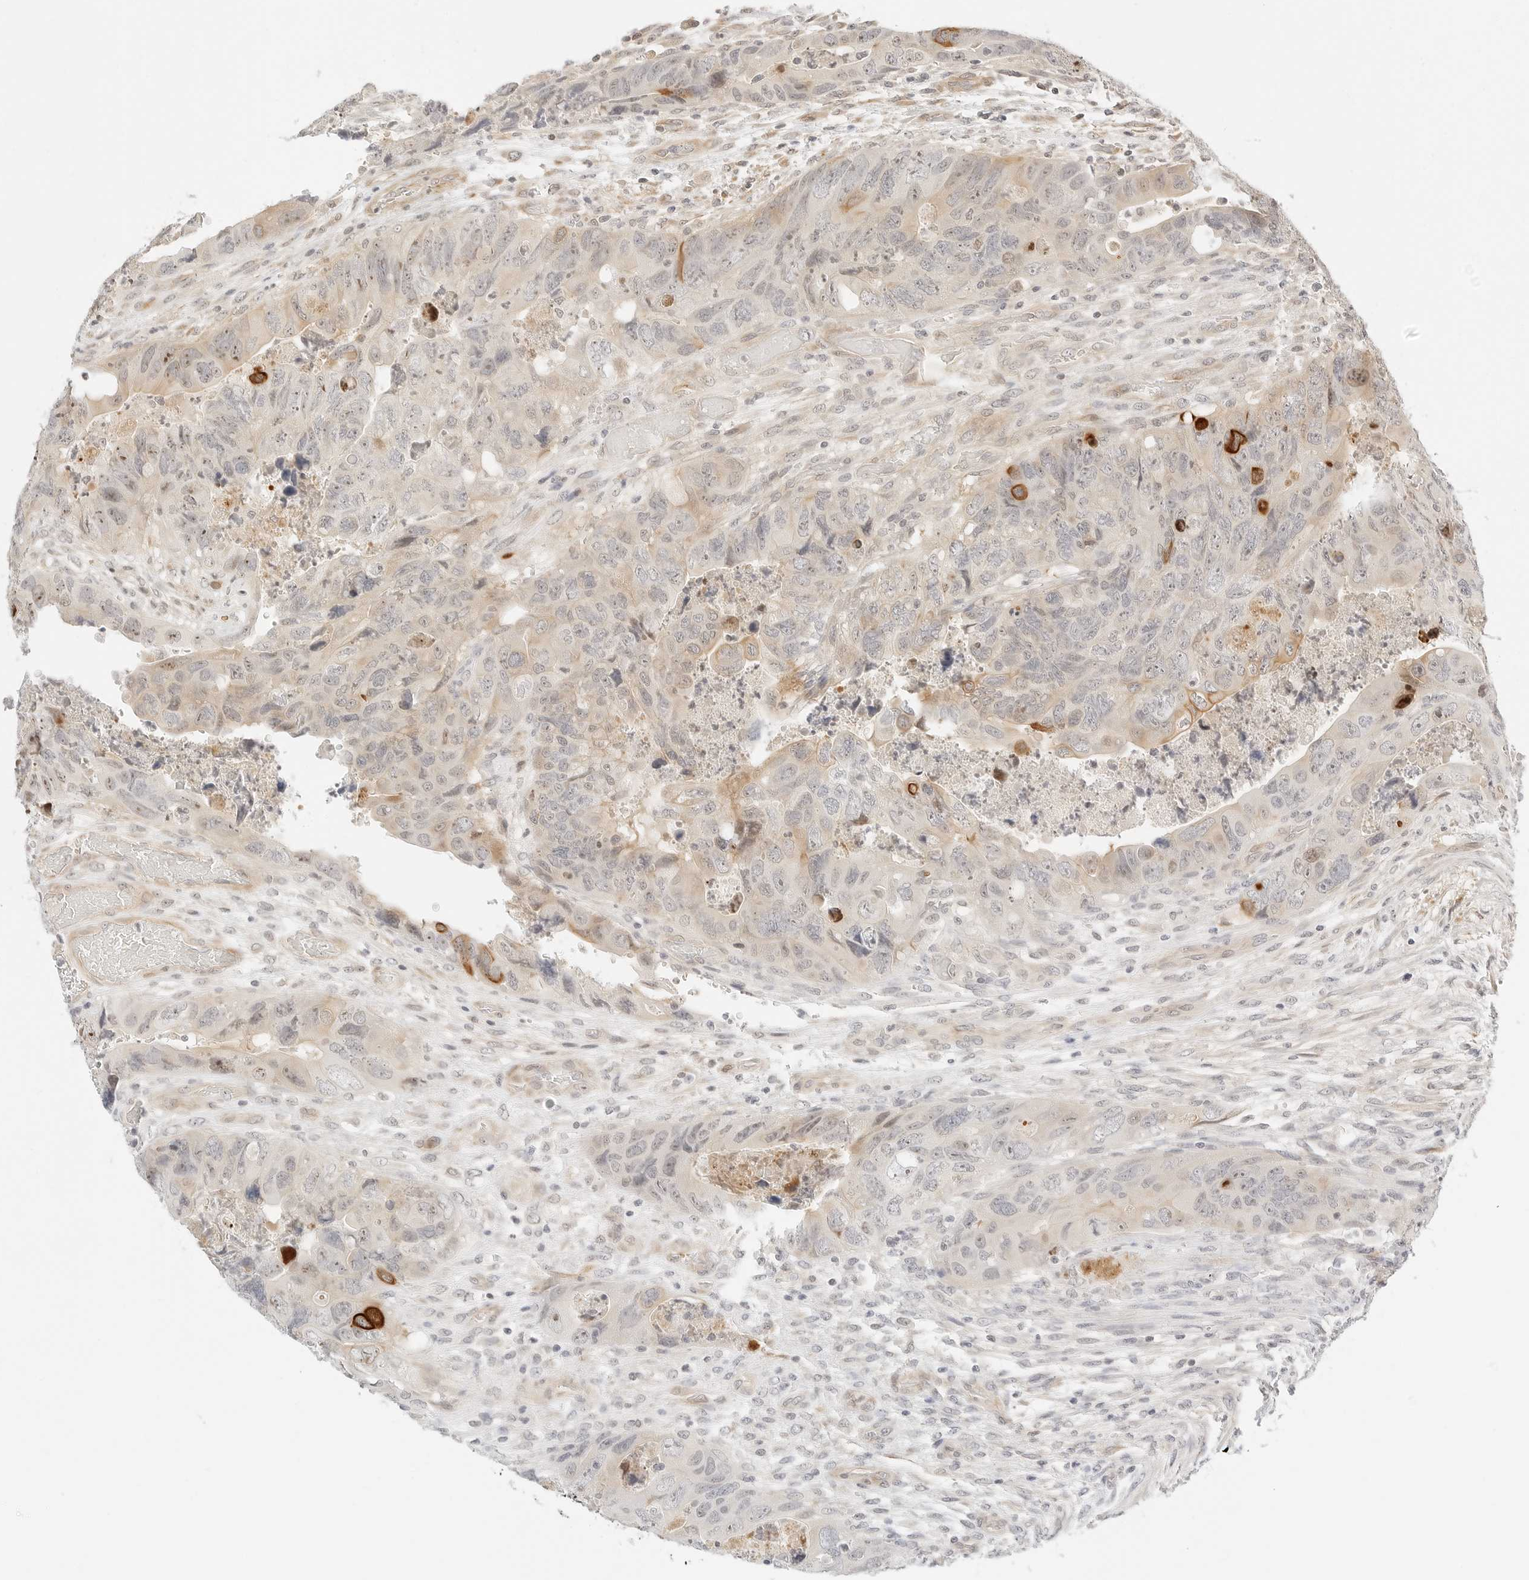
{"staining": {"intensity": "moderate", "quantity": "<25%", "location": "cytoplasmic/membranous"}, "tissue": "colorectal cancer", "cell_type": "Tumor cells", "image_type": "cancer", "snomed": [{"axis": "morphology", "description": "Adenocarcinoma, NOS"}, {"axis": "topography", "description": "Rectum"}], "caption": "Protein analysis of colorectal cancer (adenocarcinoma) tissue demonstrates moderate cytoplasmic/membranous positivity in about <25% of tumor cells.", "gene": "TEKT2", "patient": {"sex": "male", "age": 63}}